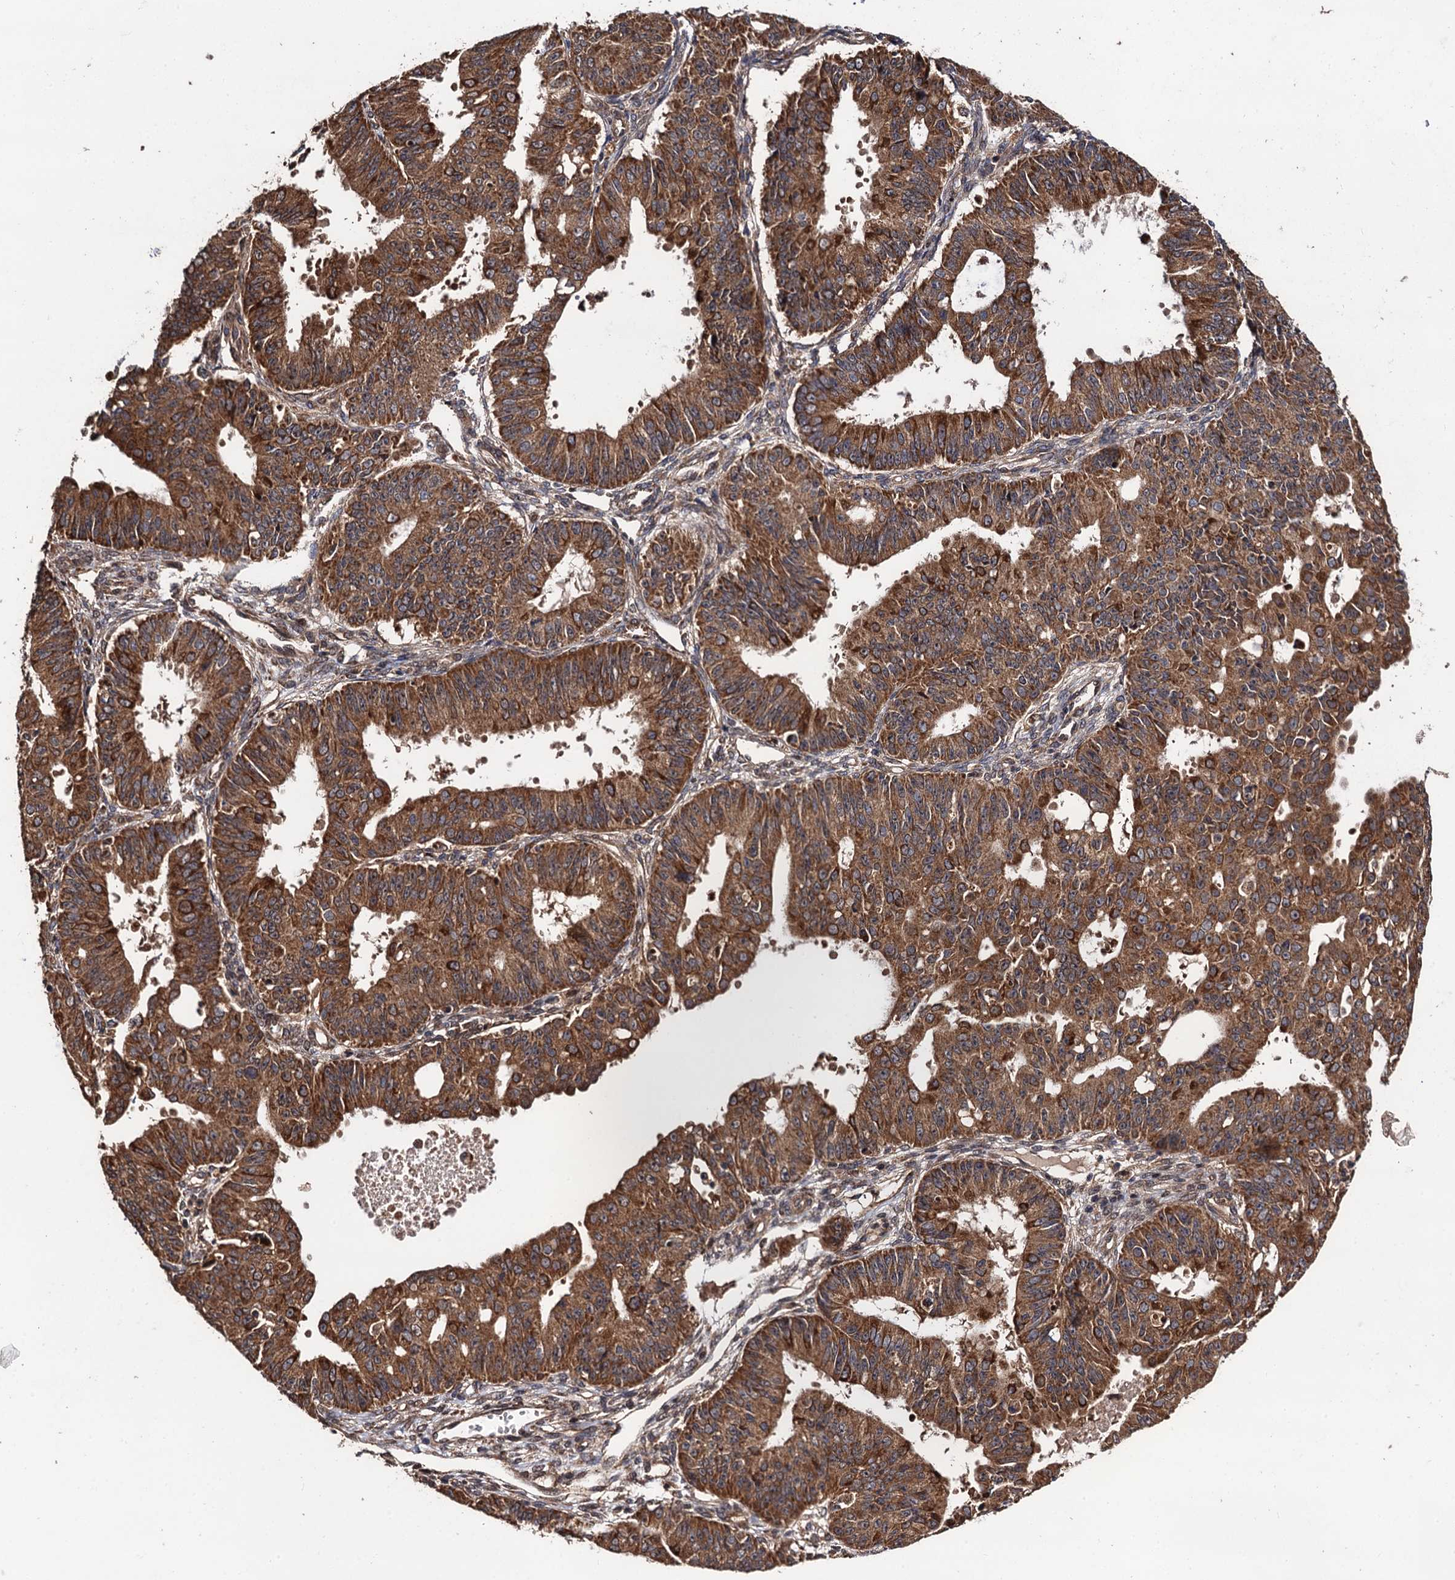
{"staining": {"intensity": "moderate", "quantity": ">75%", "location": "cytoplasmic/membranous"}, "tissue": "ovarian cancer", "cell_type": "Tumor cells", "image_type": "cancer", "snomed": [{"axis": "morphology", "description": "Carcinoma, endometroid"}, {"axis": "topography", "description": "Appendix"}, {"axis": "topography", "description": "Ovary"}], "caption": "Immunohistochemical staining of human ovarian cancer exhibits medium levels of moderate cytoplasmic/membranous staining in about >75% of tumor cells.", "gene": "MIER2", "patient": {"sex": "female", "age": 42}}